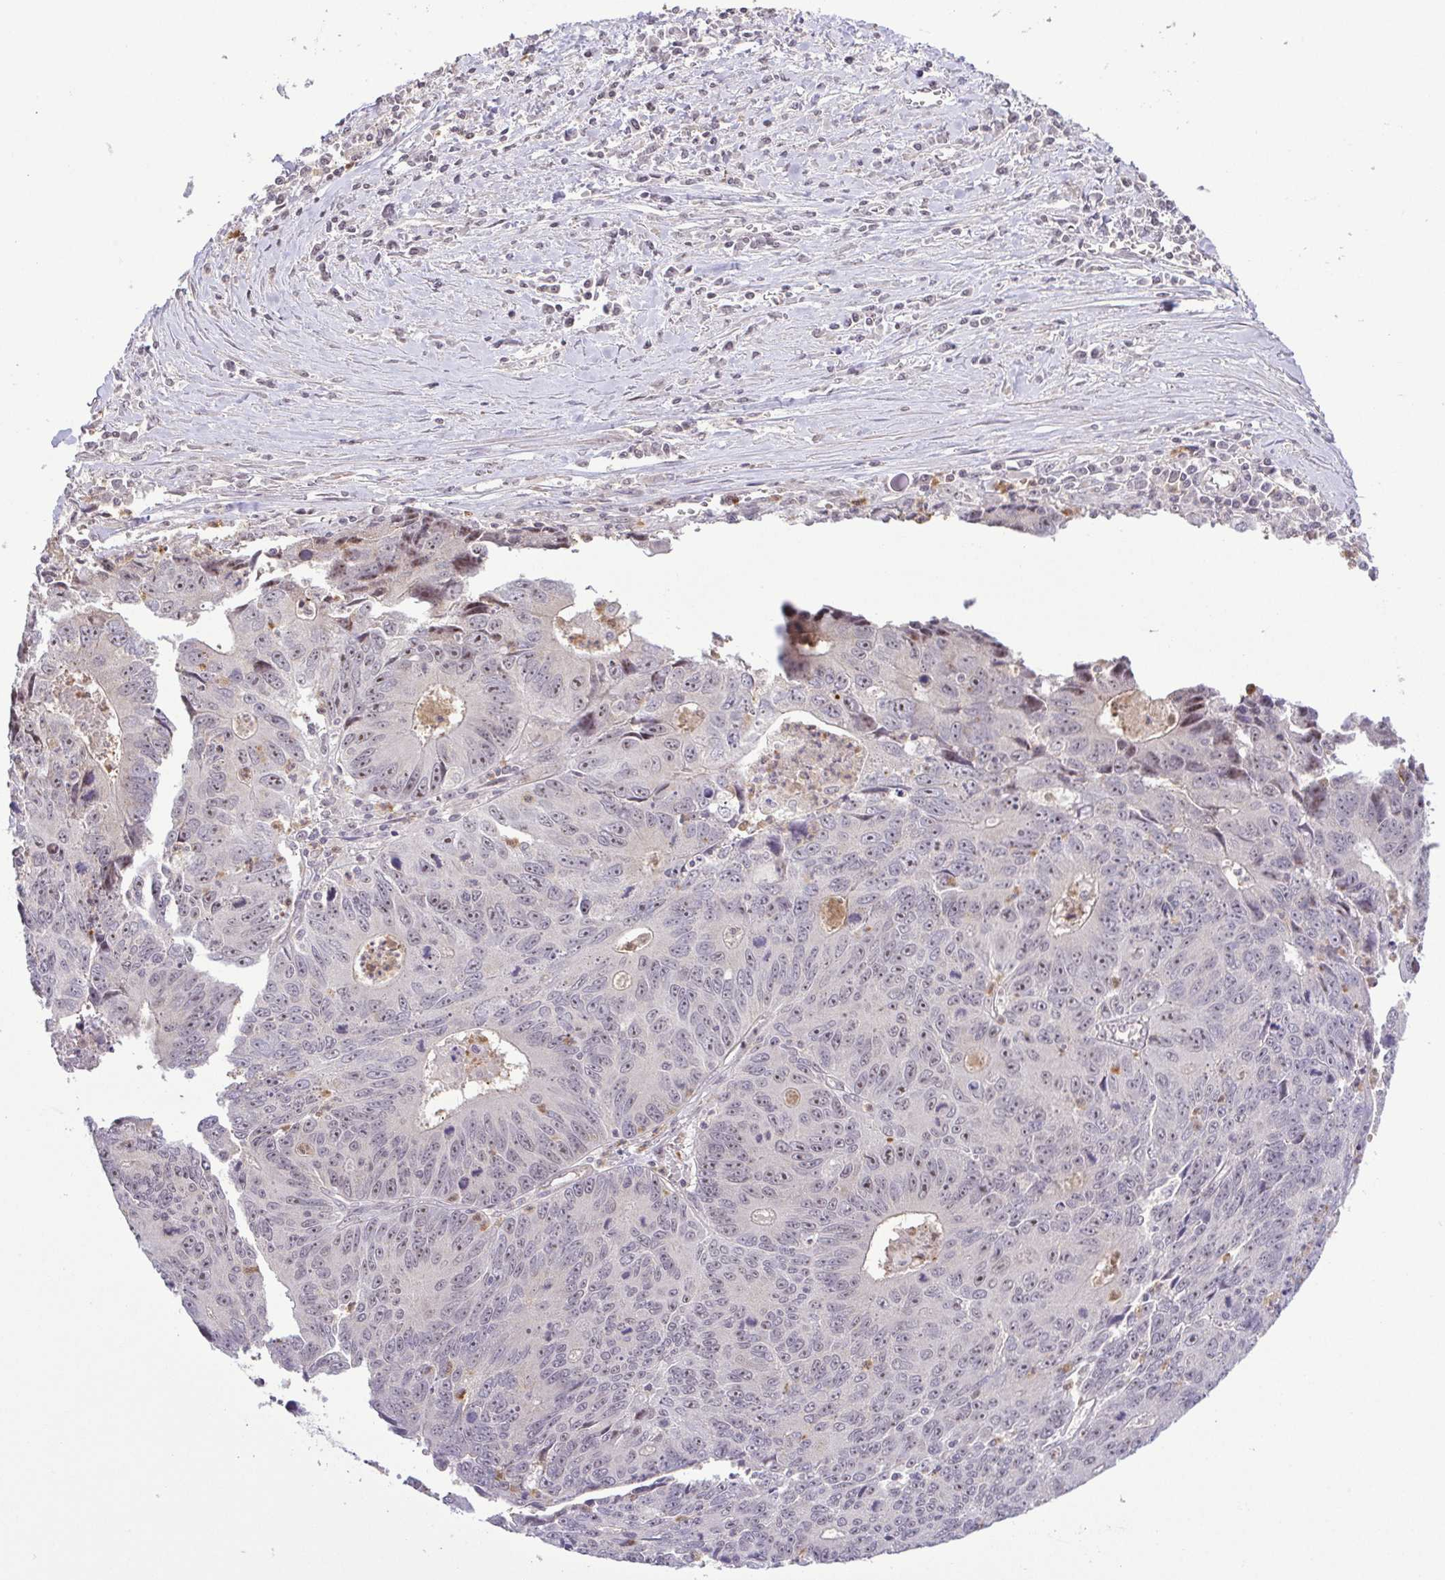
{"staining": {"intensity": "weak", "quantity": "<25%", "location": "nuclear"}, "tissue": "liver cancer", "cell_type": "Tumor cells", "image_type": "cancer", "snomed": [{"axis": "morphology", "description": "Cholangiocarcinoma"}, {"axis": "topography", "description": "Liver"}], "caption": "This is an immunohistochemistry histopathology image of human liver cancer. There is no expression in tumor cells.", "gene": "RSL24D1", "patient": {"sex": "male", "age": 65}}